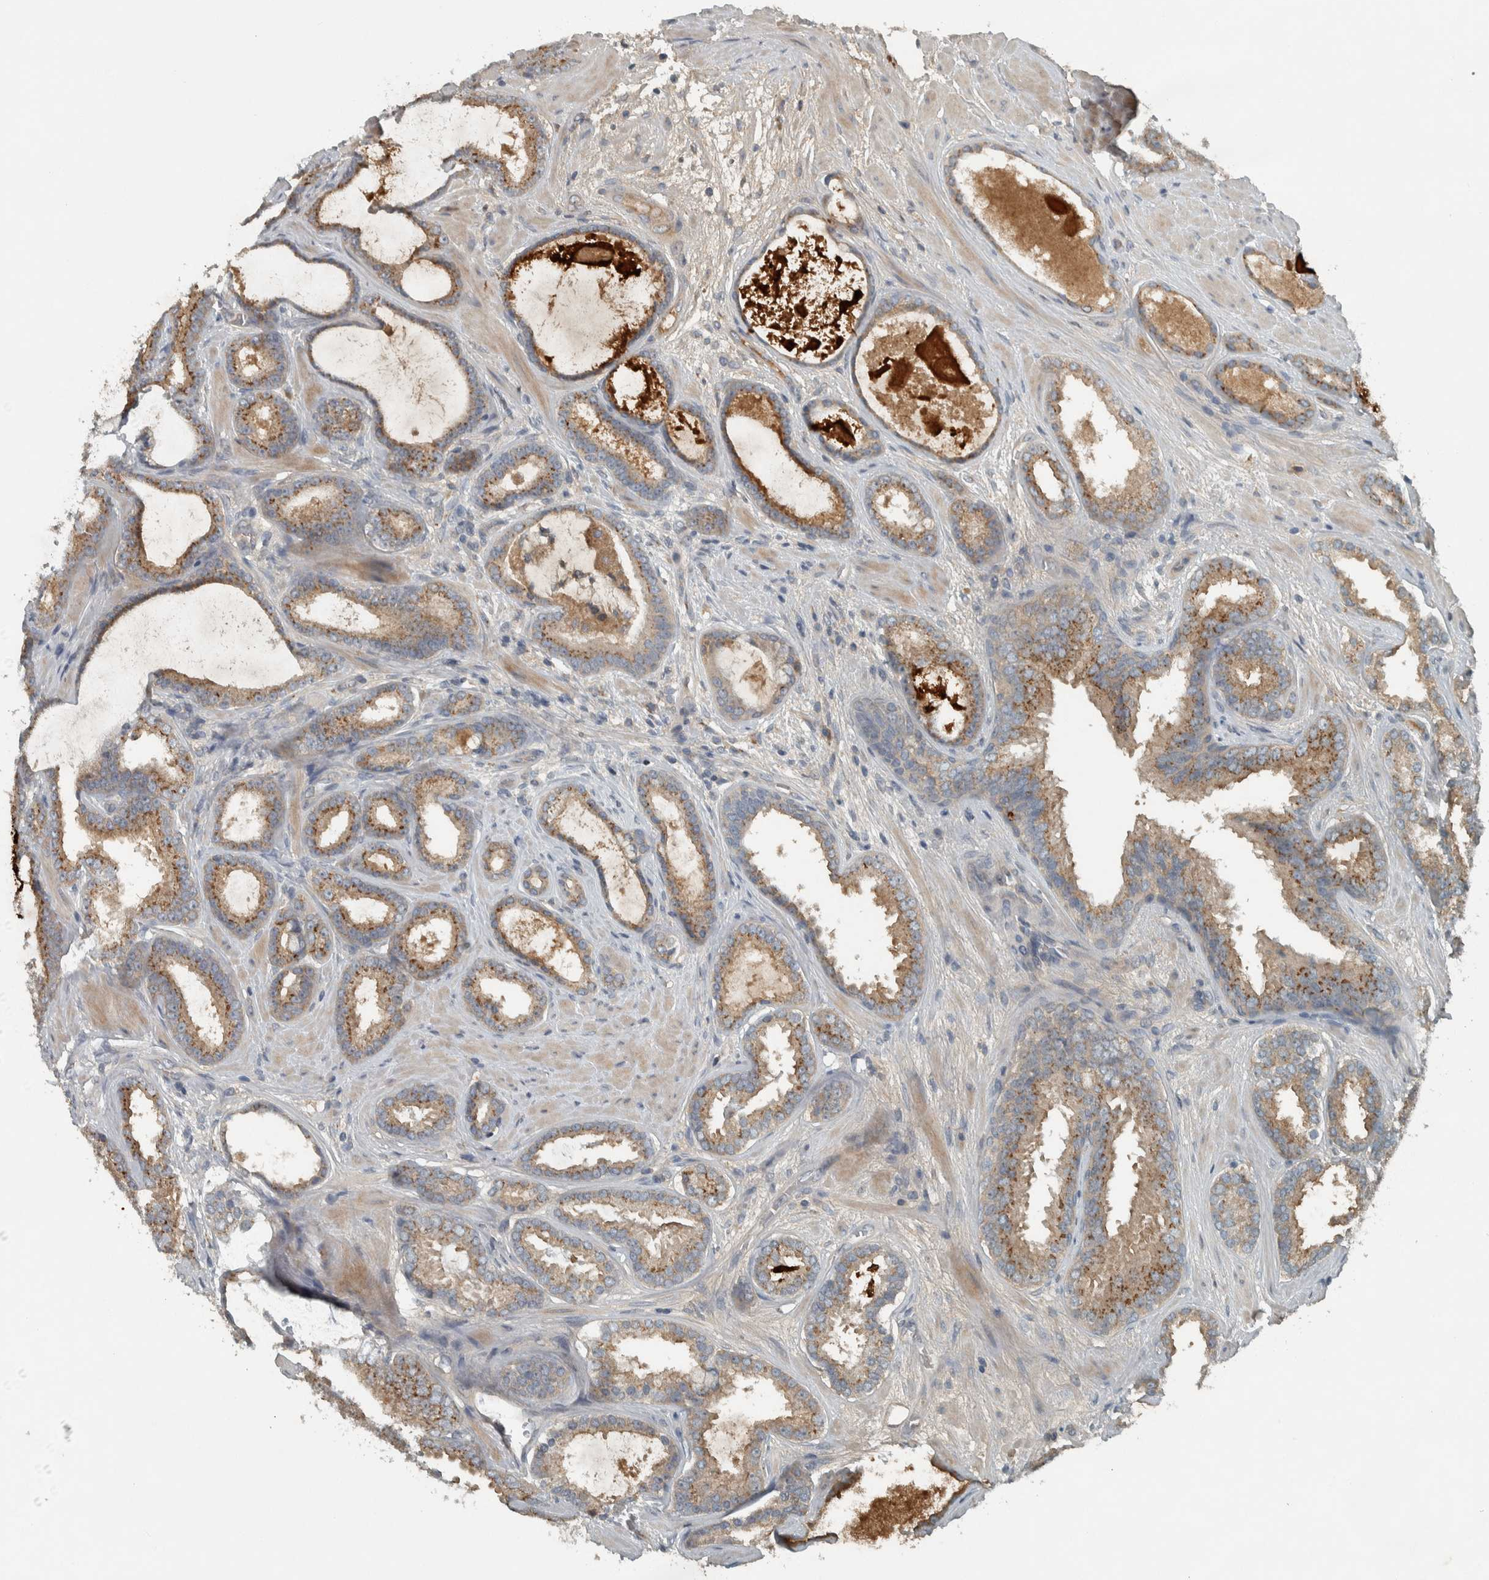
{"staining": {"intensity": "moderate", "quantity": ">75%", "location": "cytoplasmic/membranous"}, "tissue": "prostate cancer", "cell_type": "Tumor cells", "image_type": "cancer", "snomed": [{"axis": "morphology", "description": "Adenocarcinoma, High grade"}, {"axis": "topography", "description": "Prostate"}], "caption": "The micrograph reveals immunohistochemical staining of prostate cancer. There is moderate cytoplasmic/membranous expression is present in about >75% of tumor cells.", "gene": "CLCN2", "patient": {"sex": "male", "age": 60}}